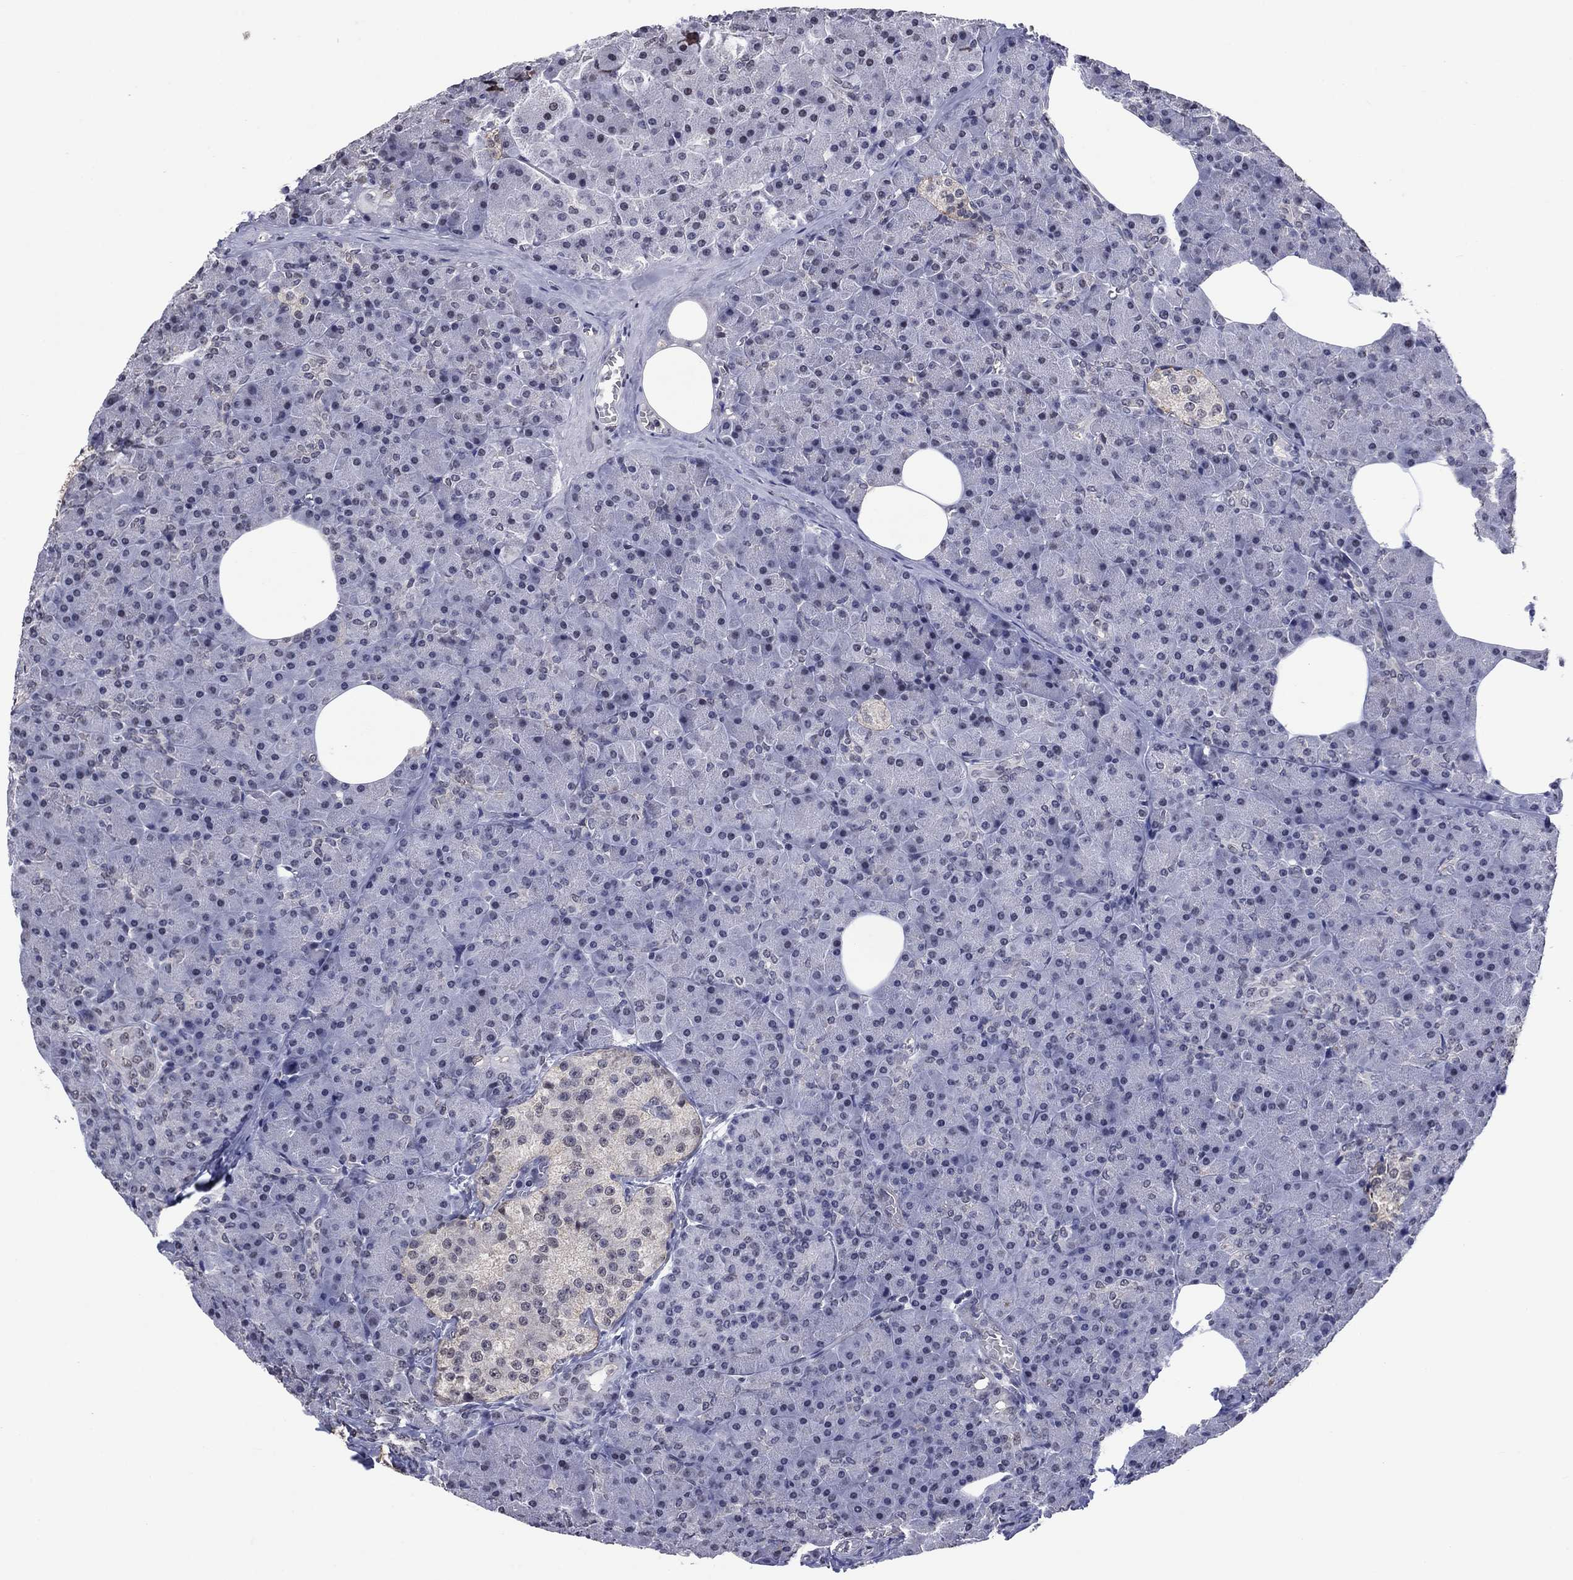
{"staining": {"intensity": "negative", "quantity": "none", "location": "none"}, "tissue": "pancreas", "cell_type": "Exocrine glandular cells", "image_type": "normal", "snomed": [{"axis": "morphology", "description": "Normal tissue, NOS"}, {"axis": "topography", "description": "Pancreas"}], "caption": "Immunohistochemistry histopathology image of benign pancreas: pancreas stained with DAB (3,3'-diaminobenzidine) exhibits no significant protein expression in exocrine glandular cells.", "gene": "TYMS", "patient": {"sex": "female", "age": 45}}